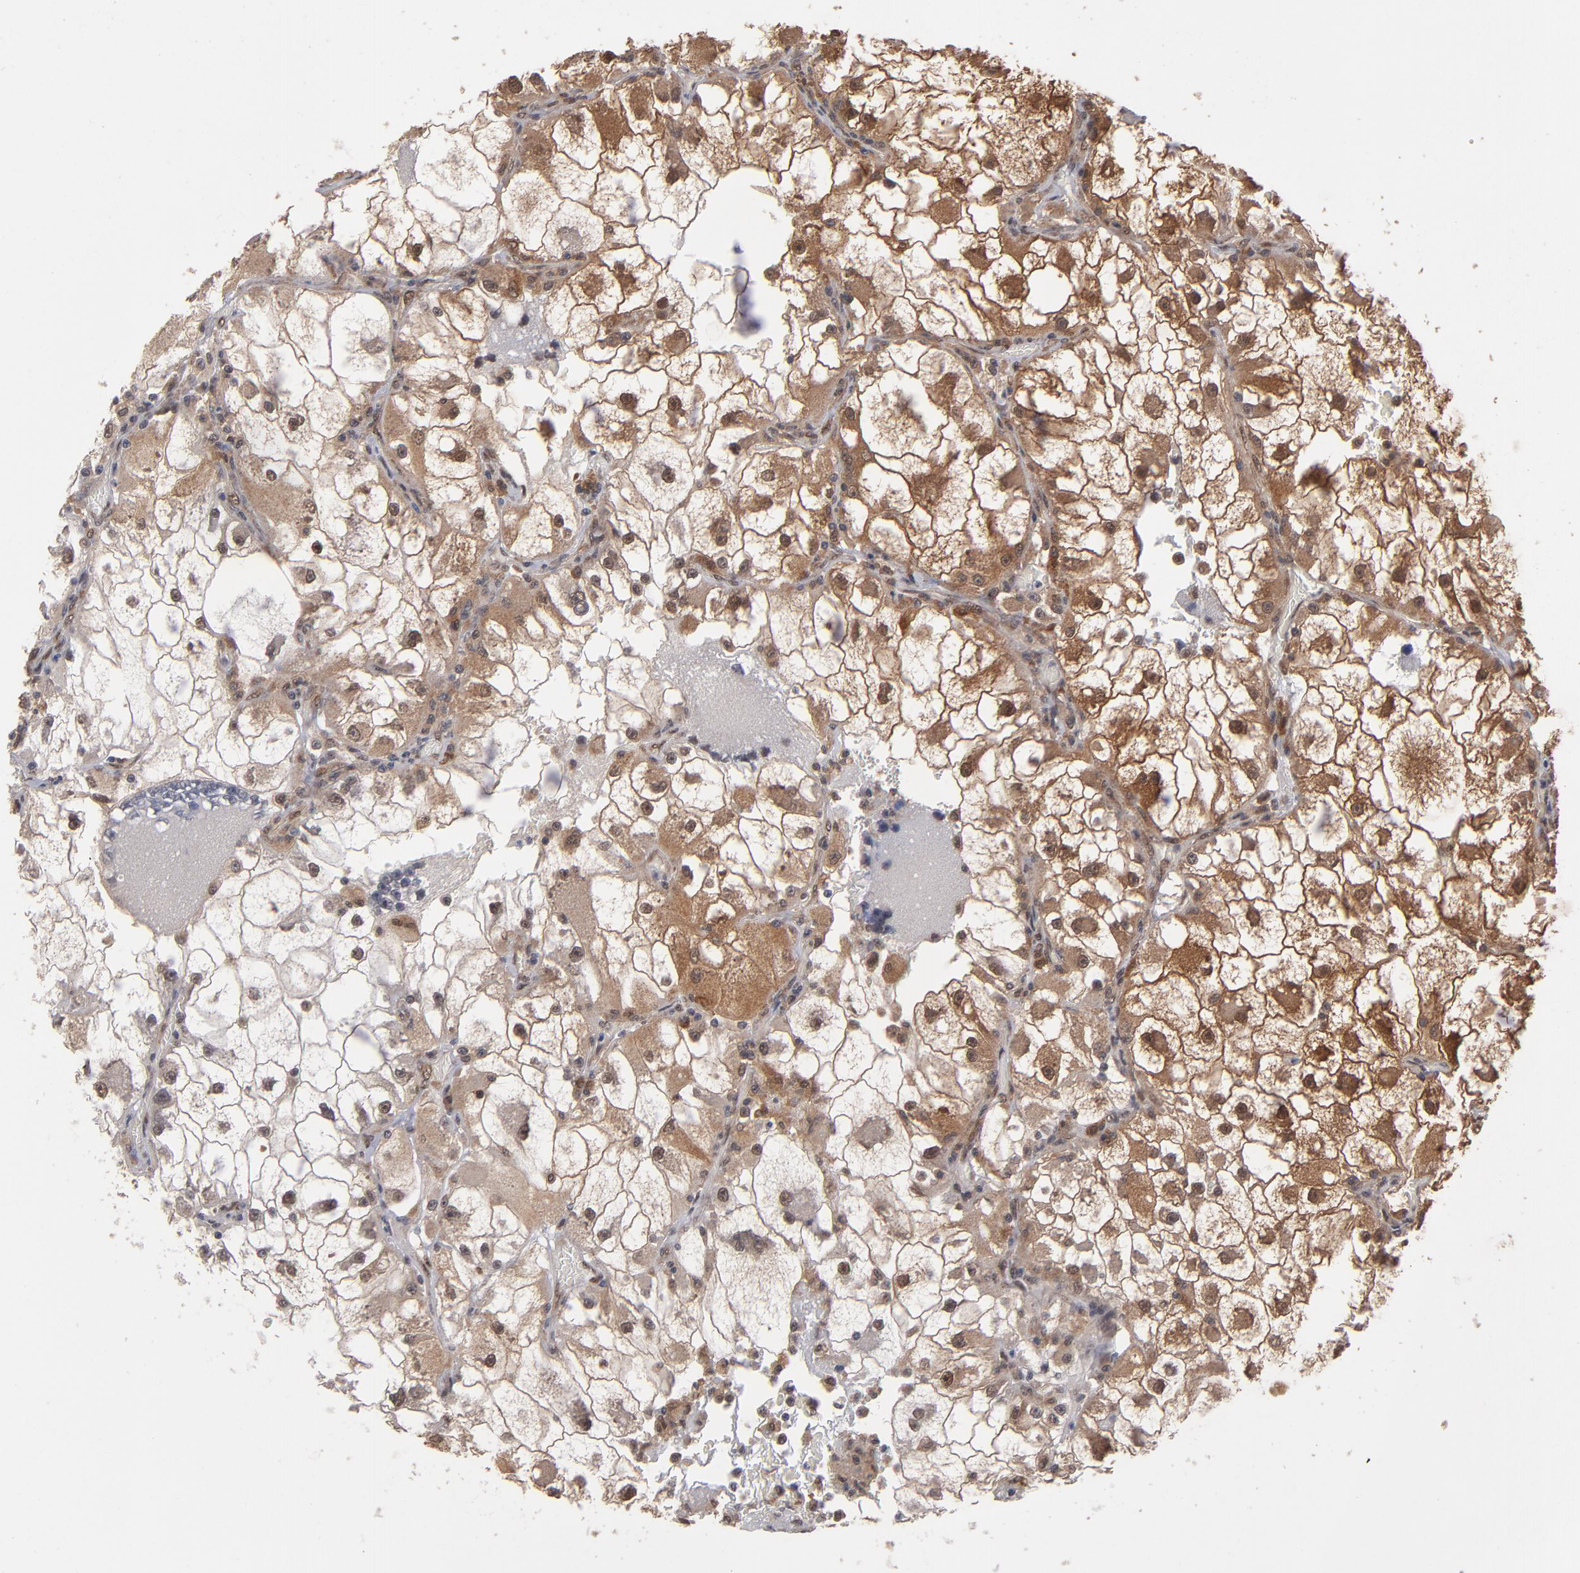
{"staining": {"intensity": "moderate", "quantity": ">75%", "location": "cytoplasmic/membranous,nuclear"}, "tissue": "renal cancer", "cell_type": "Tumor cells", "image_type": "cancer", "snomed": [{"axis": "morphology", "description": "Adenocarcinoma, NOS"}, {"axis": "topography", "description": "Kidney"}], "caption": "Adenocarcinoma (renal) stained with a protein marker demonstrates moderate staining in tumor cells.", "gene": "HUWE1", "patient": {"sex": "female", "age": 73}}